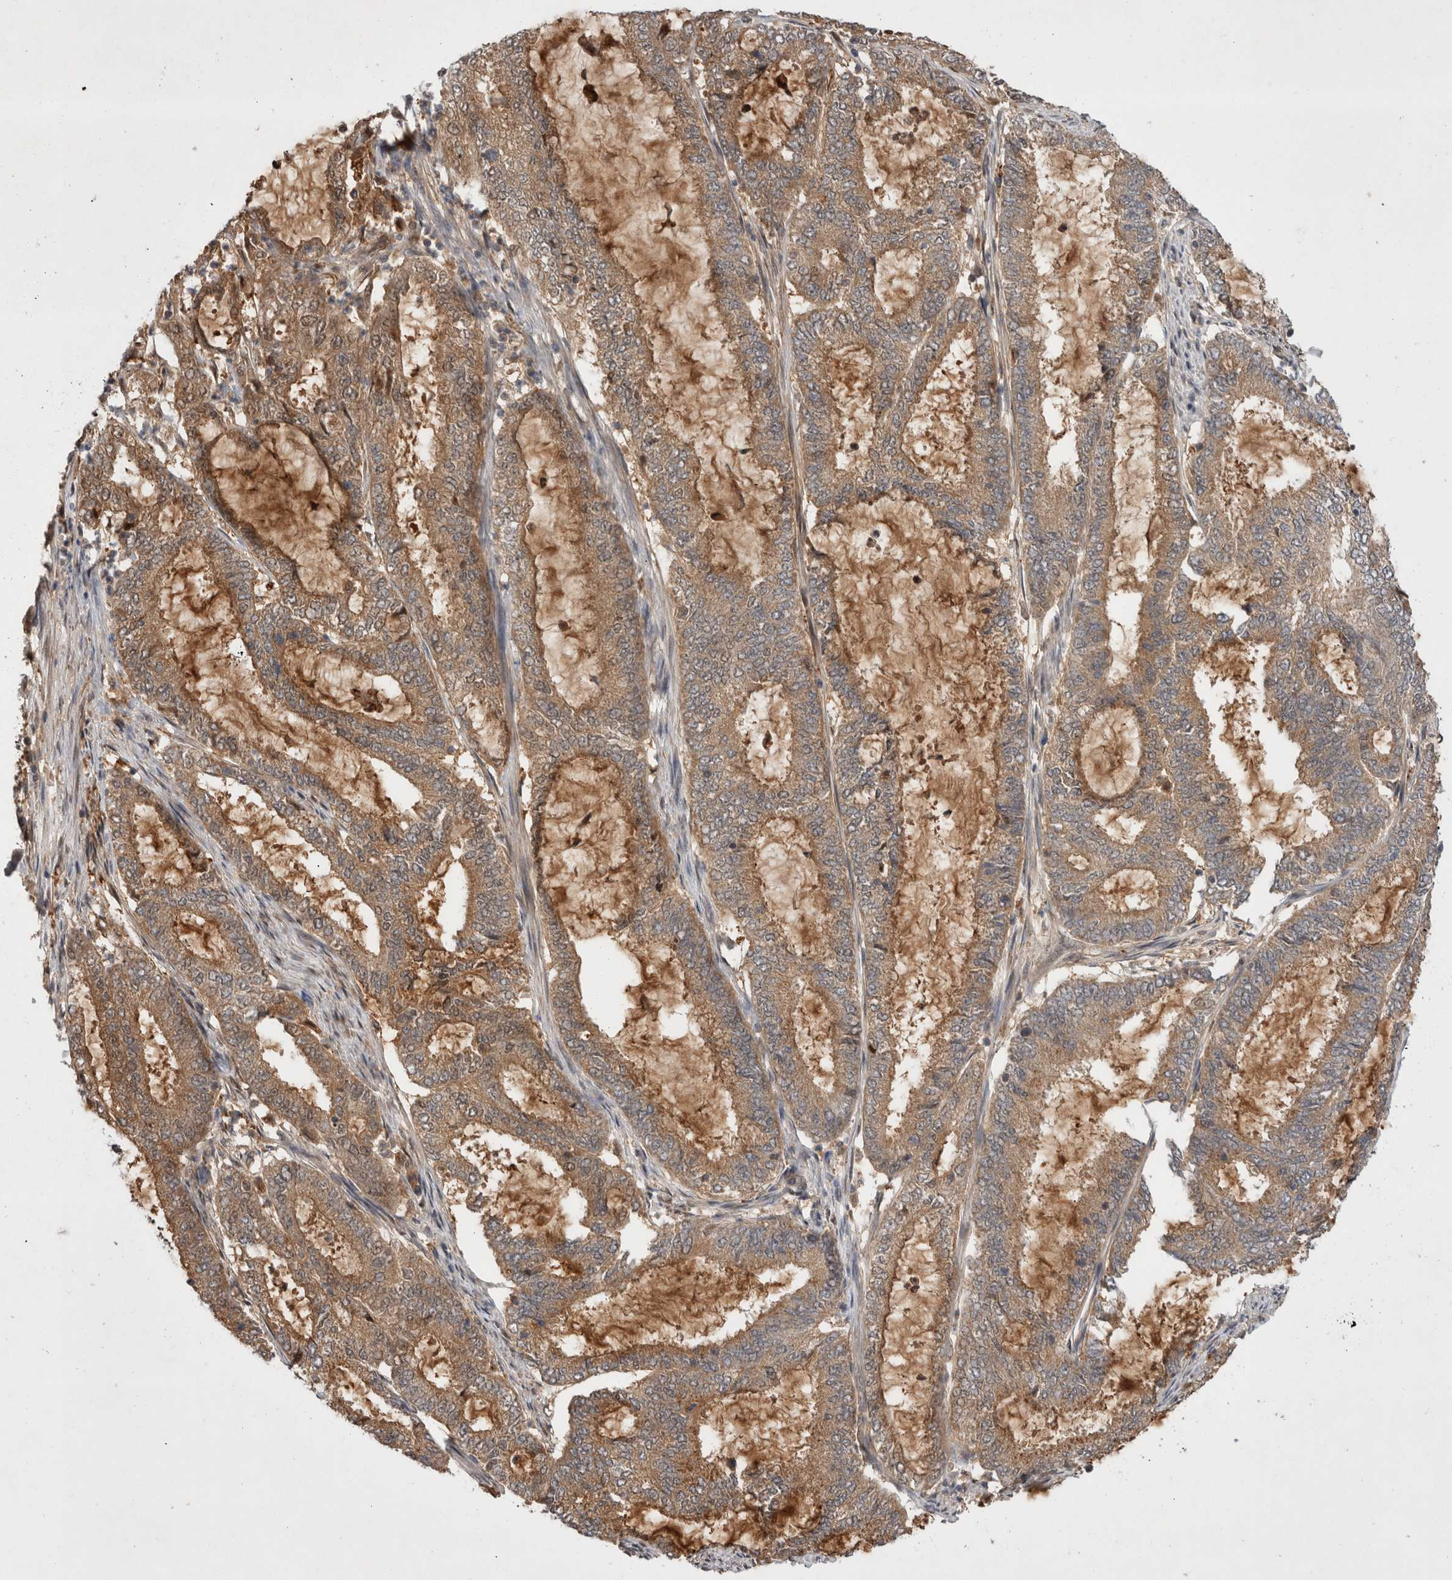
{"staining": {"intensity": "moderate", "quantity": ">75%", "location": "cytoplasmic/membranous"}, "tissue": "endometrial cancer", "cell_type": "Tumor cells", "image_type": "cancer", "snomed": [{"axis": "morphology", "description": "Adenocarcinoma, NOS"}, {"axis": "topography", "description": "Endometrium"}], "caption": "Approximately >75% of tumor cells in endometrial cancer display moderate cytoplasmic/membranous protein expression as visualized by brown immunohistochemical staining.", "gene": "MRPL37", "patient": {"sex": "female", "age": 51}}